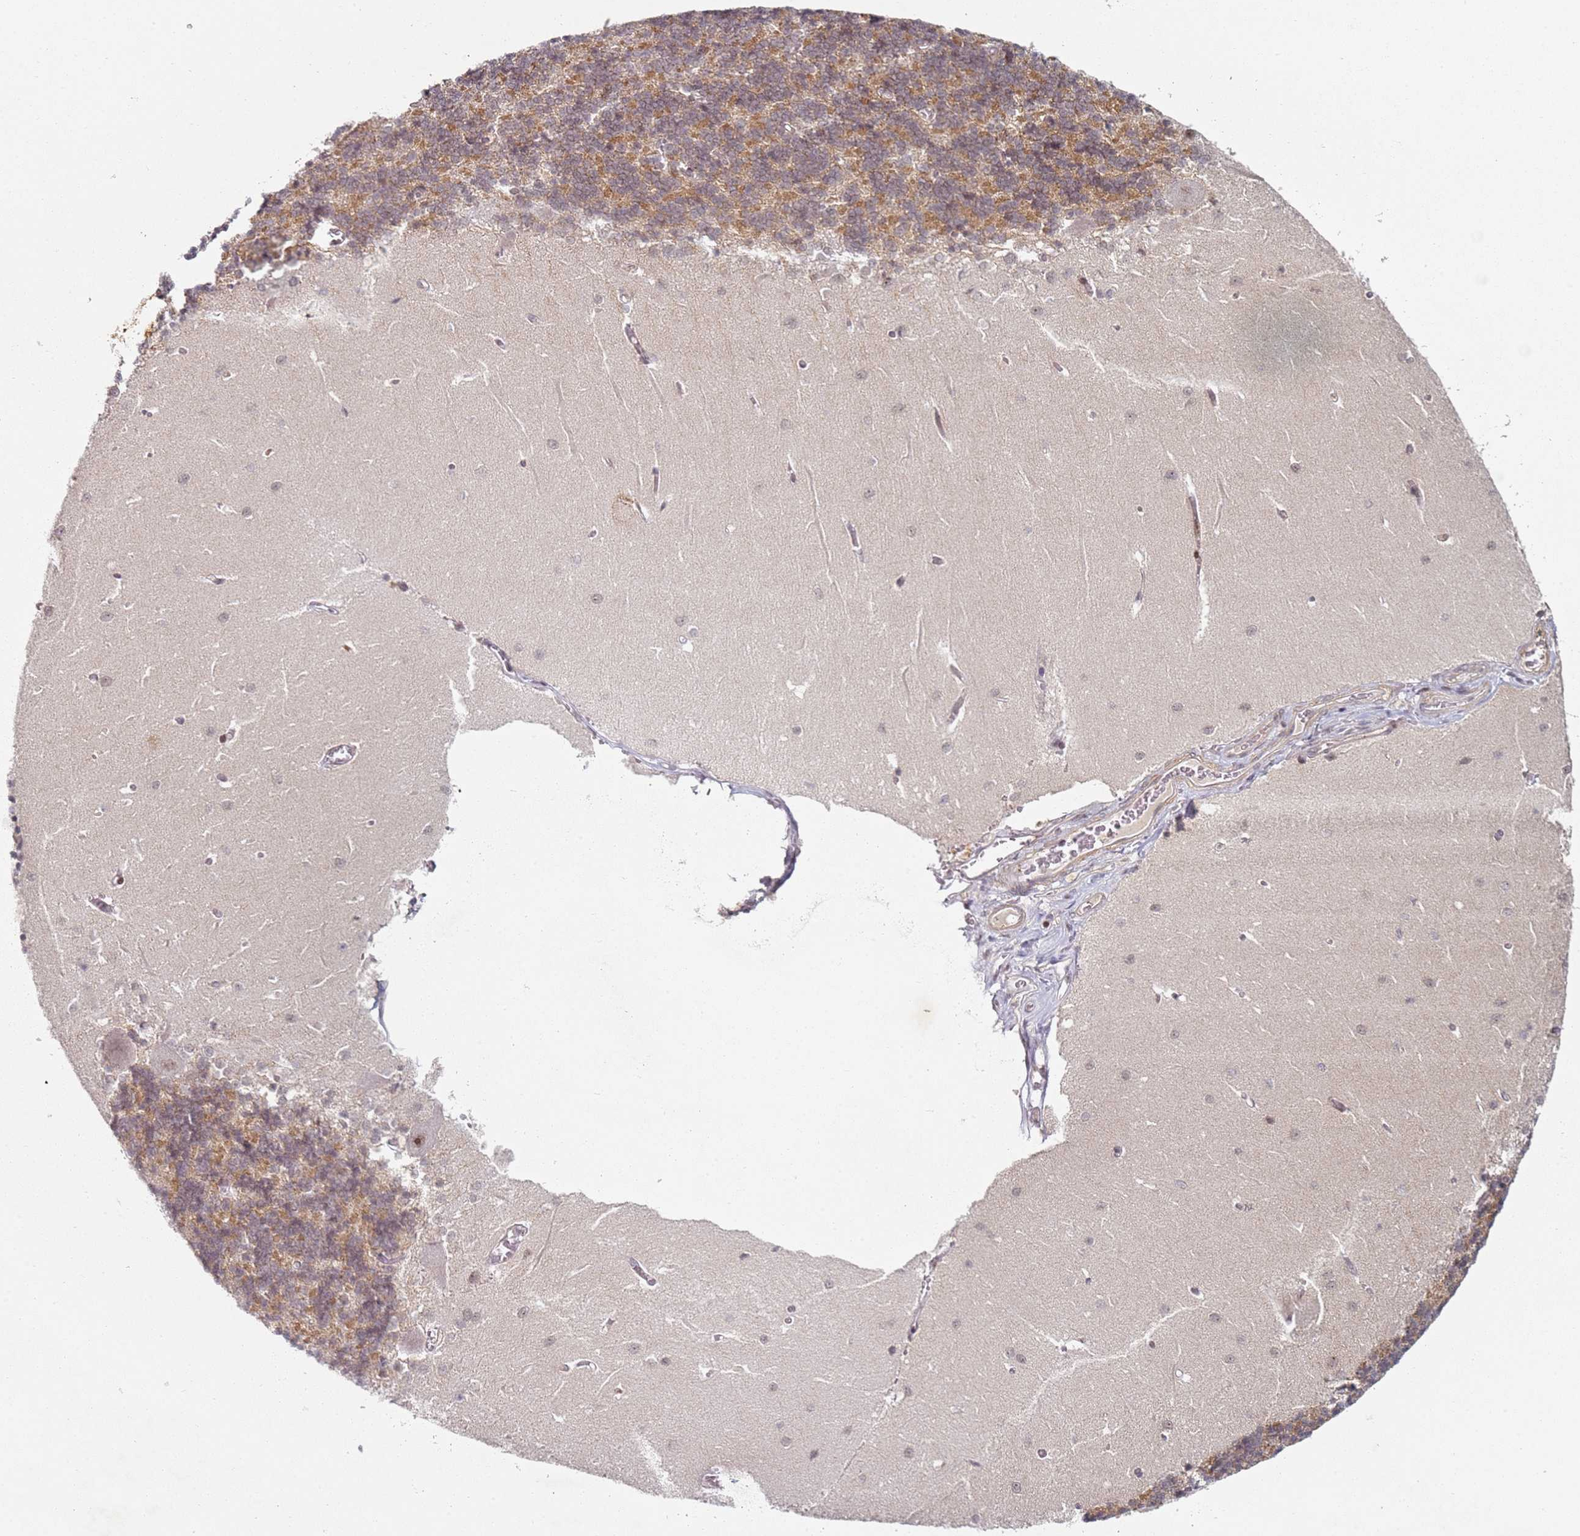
{"staining": {"intensity": "moderate", "quantity": "25%-75%", "location": "cytoplasmic/membranous,nuclear"}, "tissue": "cerebellum", "cell_type": "Cells in granular layer", "image_type": "normal", "snomed": [{"axis": "morphology", "description": "Normal tissue, NOS"}, {"axis": "topography", "description": "Cerebellum"}], "caption": "An IHC histopathology image of benign tissue is shown. Protein staining in brown shows moderate cytoplasmic/membranous,nuclear positivity in cerebellum within cells in granular layer.", "gene": "ATF6B", "patient": {"sex": "male", "age": 37}}